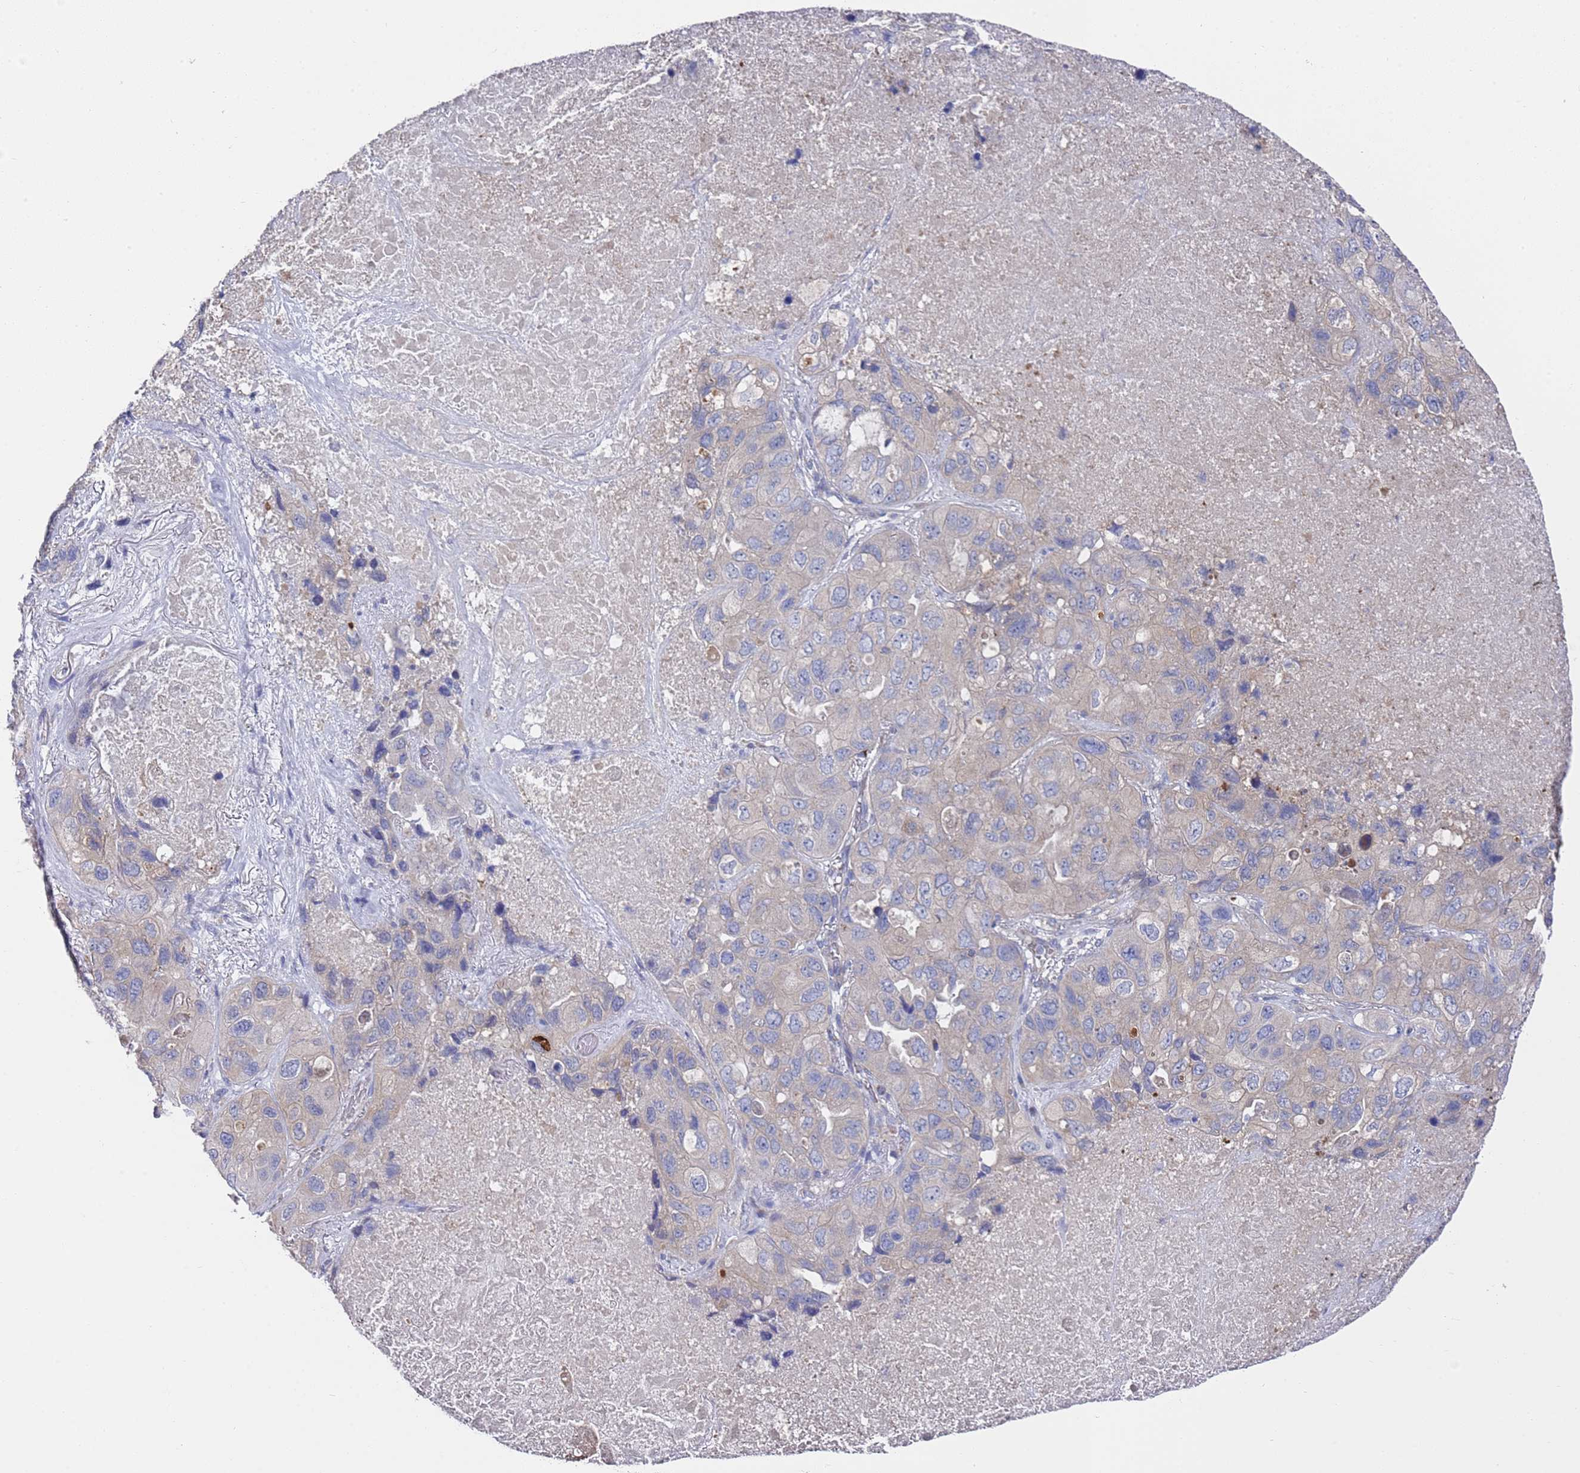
{"staining": {"intensity": "negative", "quantity": "none", "location": "none"}, "tissue": "lung cancer", "cell_type": "Tumor cells", "image_type": "cancer", "snomed": [{"axis": "morphology", "description": "Squamous cell carcinoma, NOS"}, {"axis": "topography", "description": "Lung"}], "caption": "DAB (3,3'-diaminobenzidine) immunohistochemical staining of human lung cancer shows no significant expression in tumor cells.", "gene": "NPEPPS", "patient": {"sex": "female", "age": 73}}